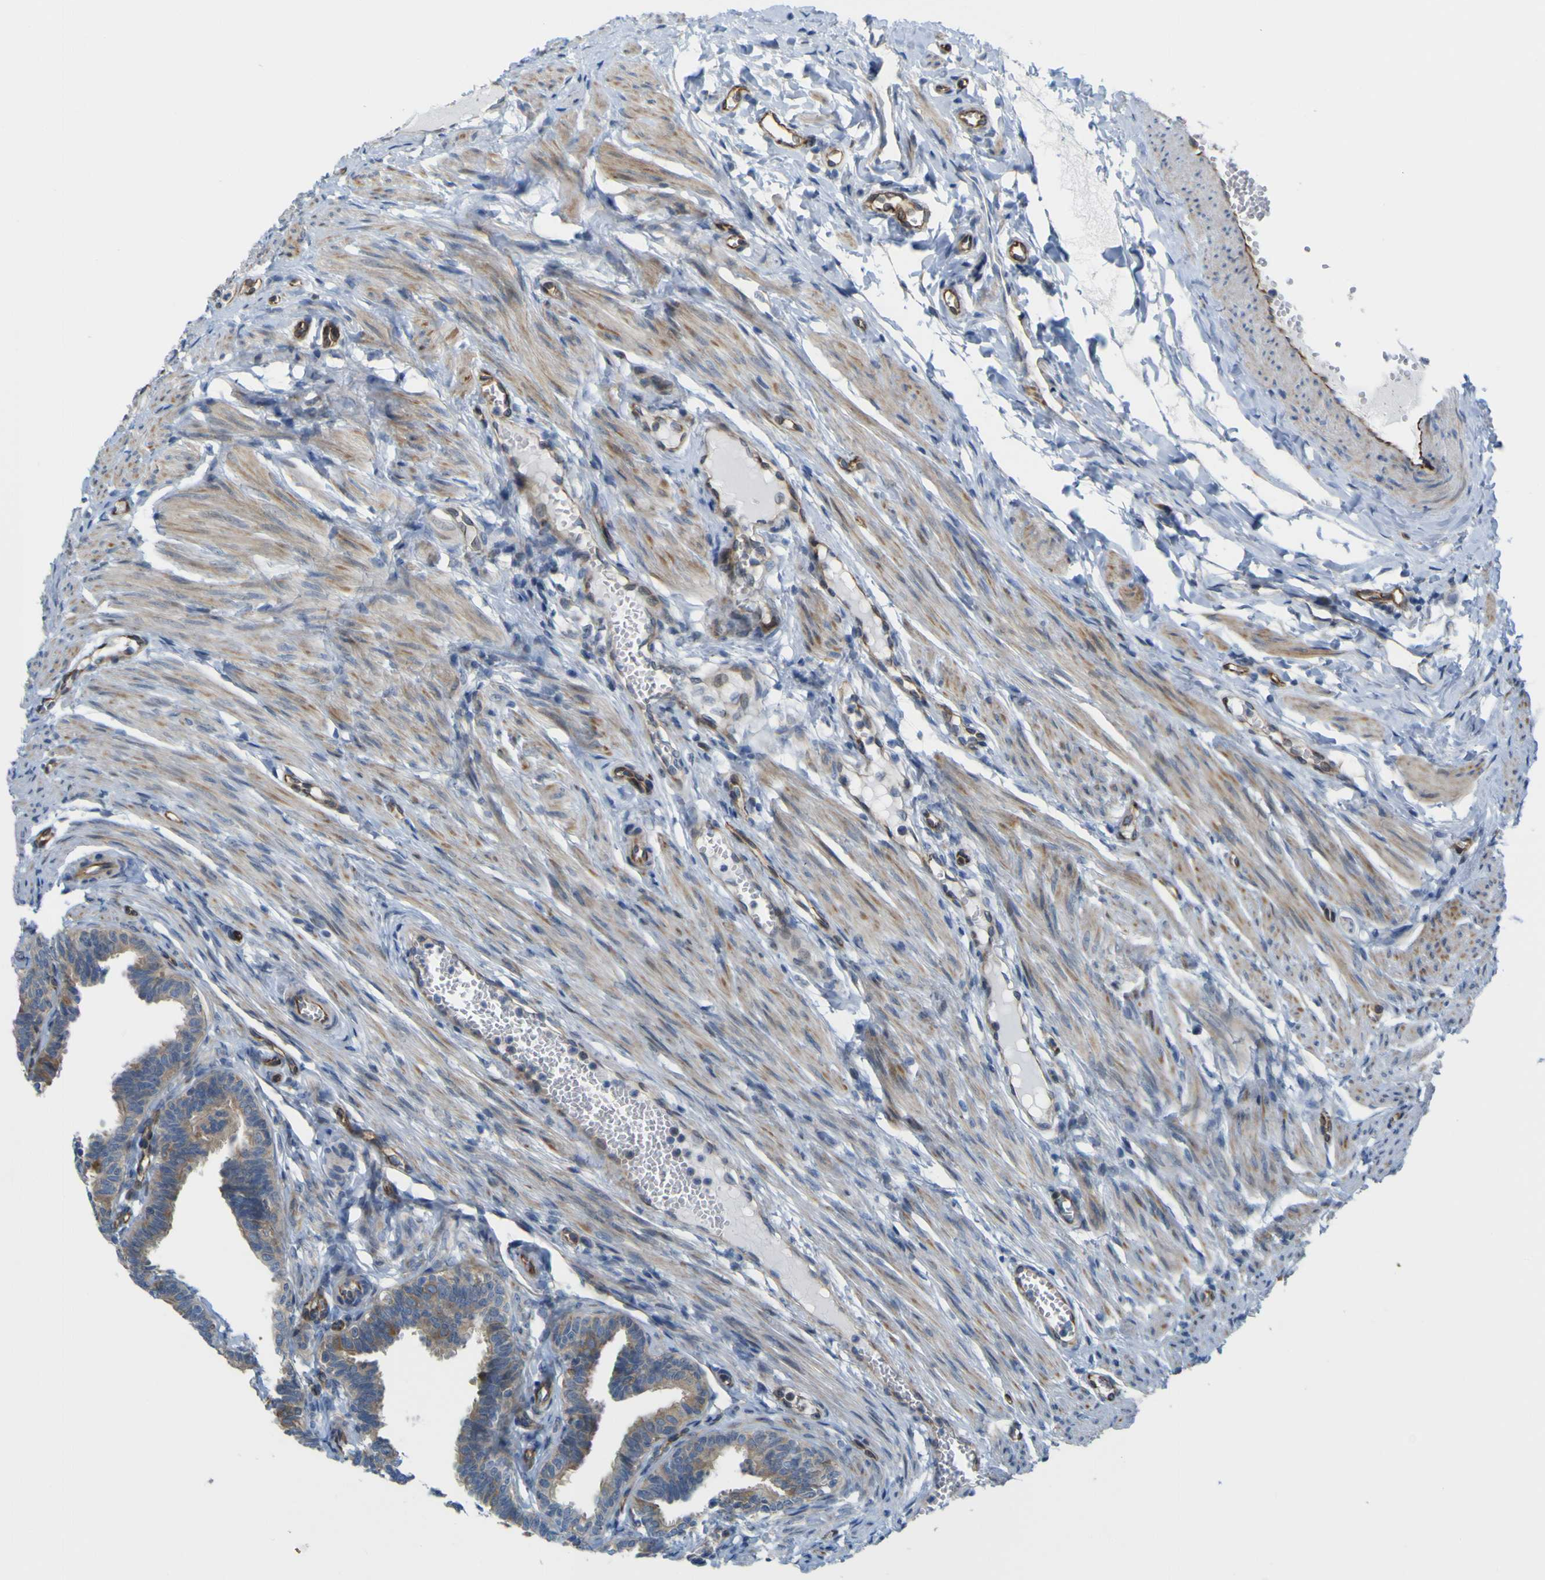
{"staining": {"intensity": "moderate", "quantity": "25%-75%", "location": "cytoplasmic/membranous"}, "tissue": "fallopian tube", "cell_type": "Glandular cells", "image_type": "normal", "snomed": [{"axis": "morphology", "description": "Normal tissue, NOS"}, {"axis": "topography", "description": "Fallopian tube"}, {"axis": "topography", "description": "Ovary"}], "caption": "A histopathology image showing moderate cytoplasmic/membranous staining in about 25%-75% of glandular cells in unremarkable fallopian tube, as visualized by brown immunohistochemical staining.", "gene": "JPH1", "patient": {"sex": "female", "age": 23}}